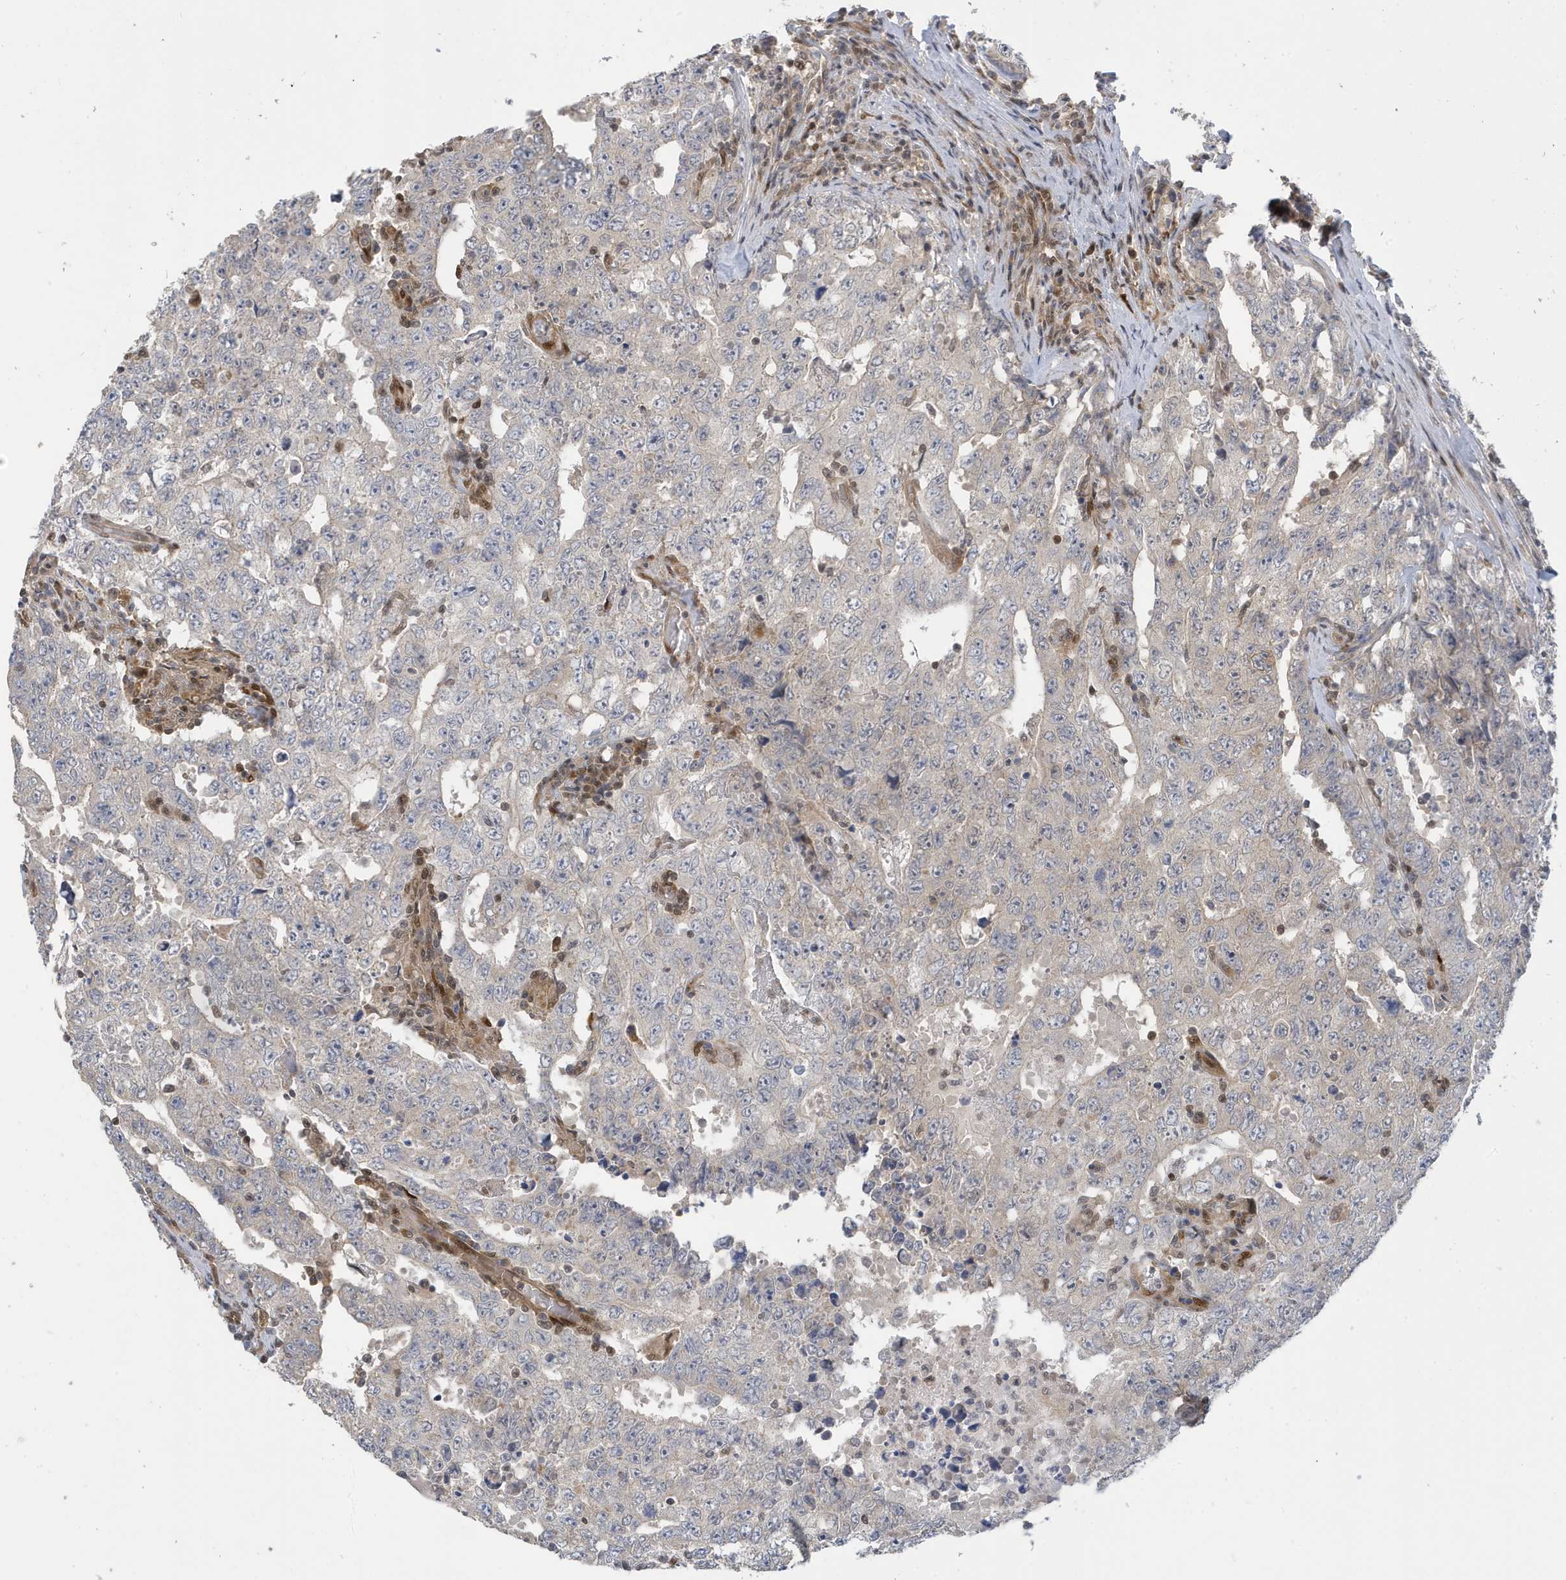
{"staining": {"intensity": "negative", "quantity": "none", "location": "none"}, "tissue": "testis cancer", "cell_type": "Tumor cells", "image_type": "cancer", "snomed": [{"axis": "morphology", "description": "Carcinoma, Embryonal, NOS"}, {"axis": "topography", "description": "Testis"}], "caption": "High magnification brightfield microscopy of testis cancer stained with DAB (brown) and counterstained with hematoxylin (blue): tumor cells show no significant positivity.", "gene": "NCOA7", "patient": {"sex": "male", "age": 26}}